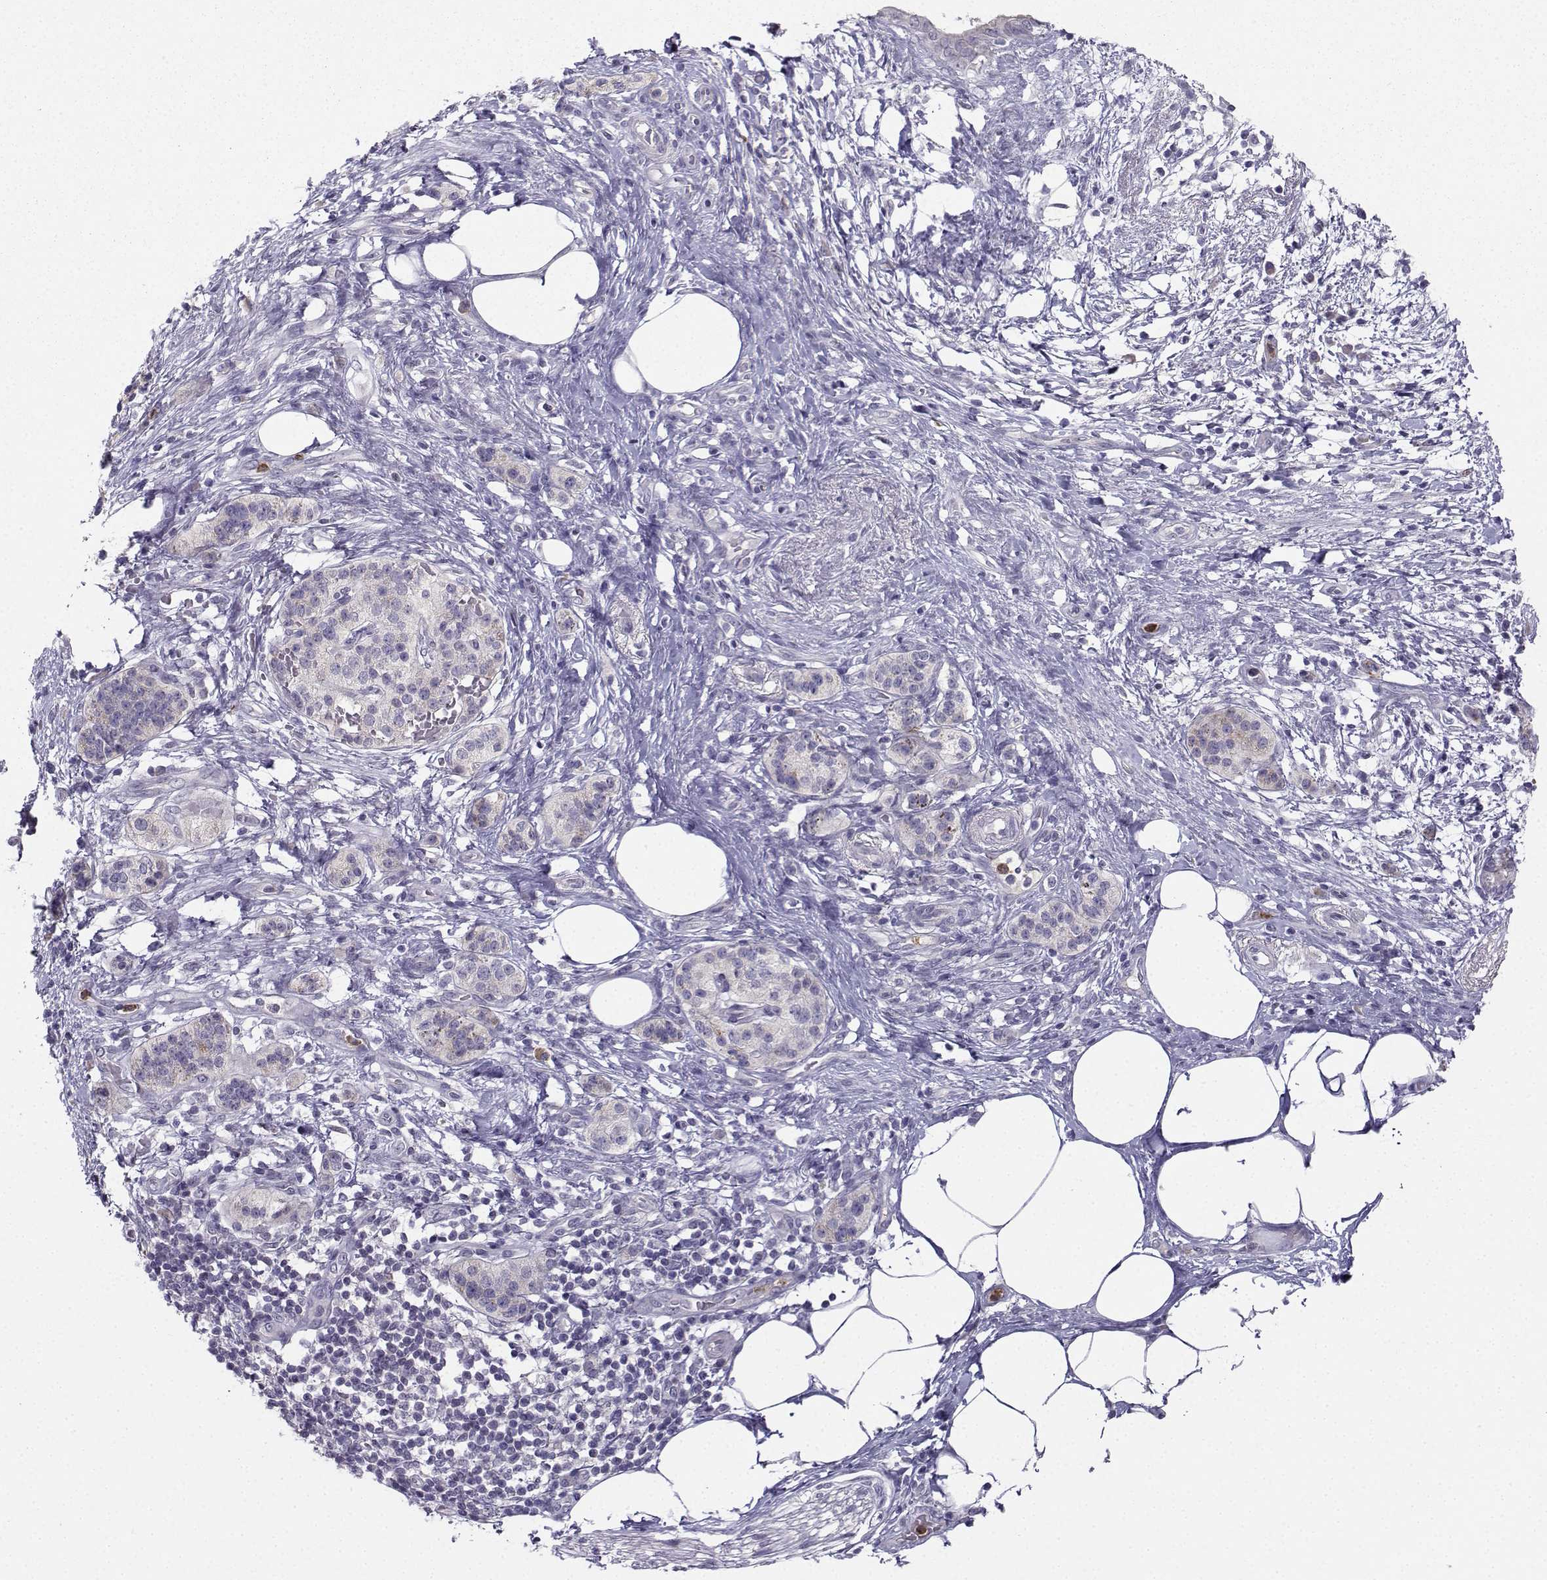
{"staining": {"intensity": "negative", "quantity": "none", "location": "none"}, "tissue": "pancreatic cancer", "cell_type": "Tumor cells", "image_type": "cancer", "snomed": [{"axis": "morphology", "description": "Adenocarcinoma, NOS"}, {"axis": "topography", "description": "Pancreas"}], "caption": "Pancreatic adenocarcinoma was stained to show a protein in brown. There is no significant expression in tumor cells.", "gene": "CALY", "patient": {"sex": "female", "age": 72}}